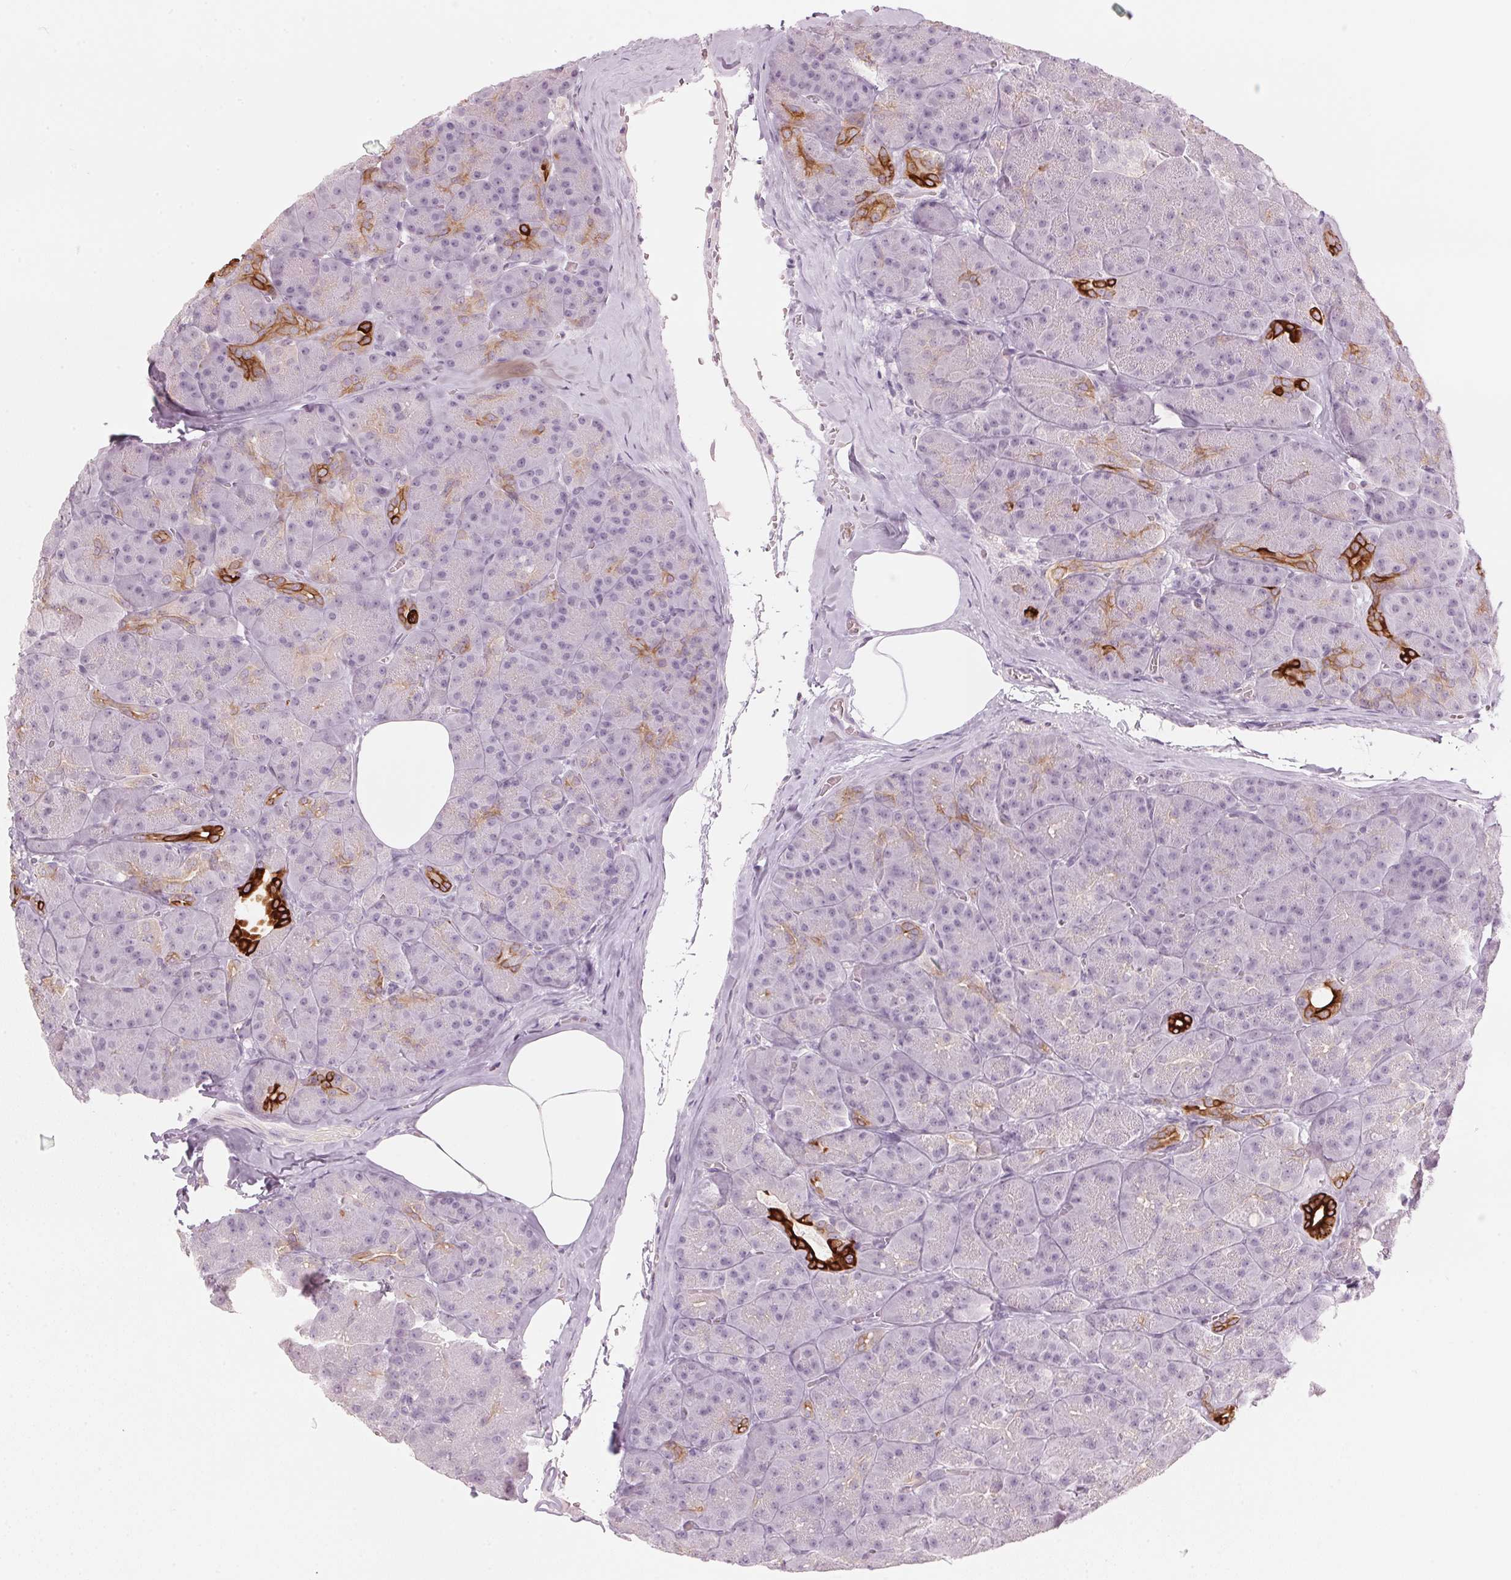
{"staining": {"intensity": "strong", "quantity": "<25%", "location": "cytoplasmic/membranous"}, "tissue": "pancreas", "cell_type": "Exocrine glandular cells", "image_type": "normal", "snomed": [{"axis": "morphology", "description": "Normal tissue, NOS"}, {"axis": "topography", "description": "Pancreas"}], "caption": "A high-resolution micrograph shows immunohistochemistry (IHC) staining of normal pancreas, which displays strong cytoplasmic/membranous positivity in approximately <25% of exocrine glandular cells.", "gene": "SCTR", "patient": {"sex": "male", "age": 57}}